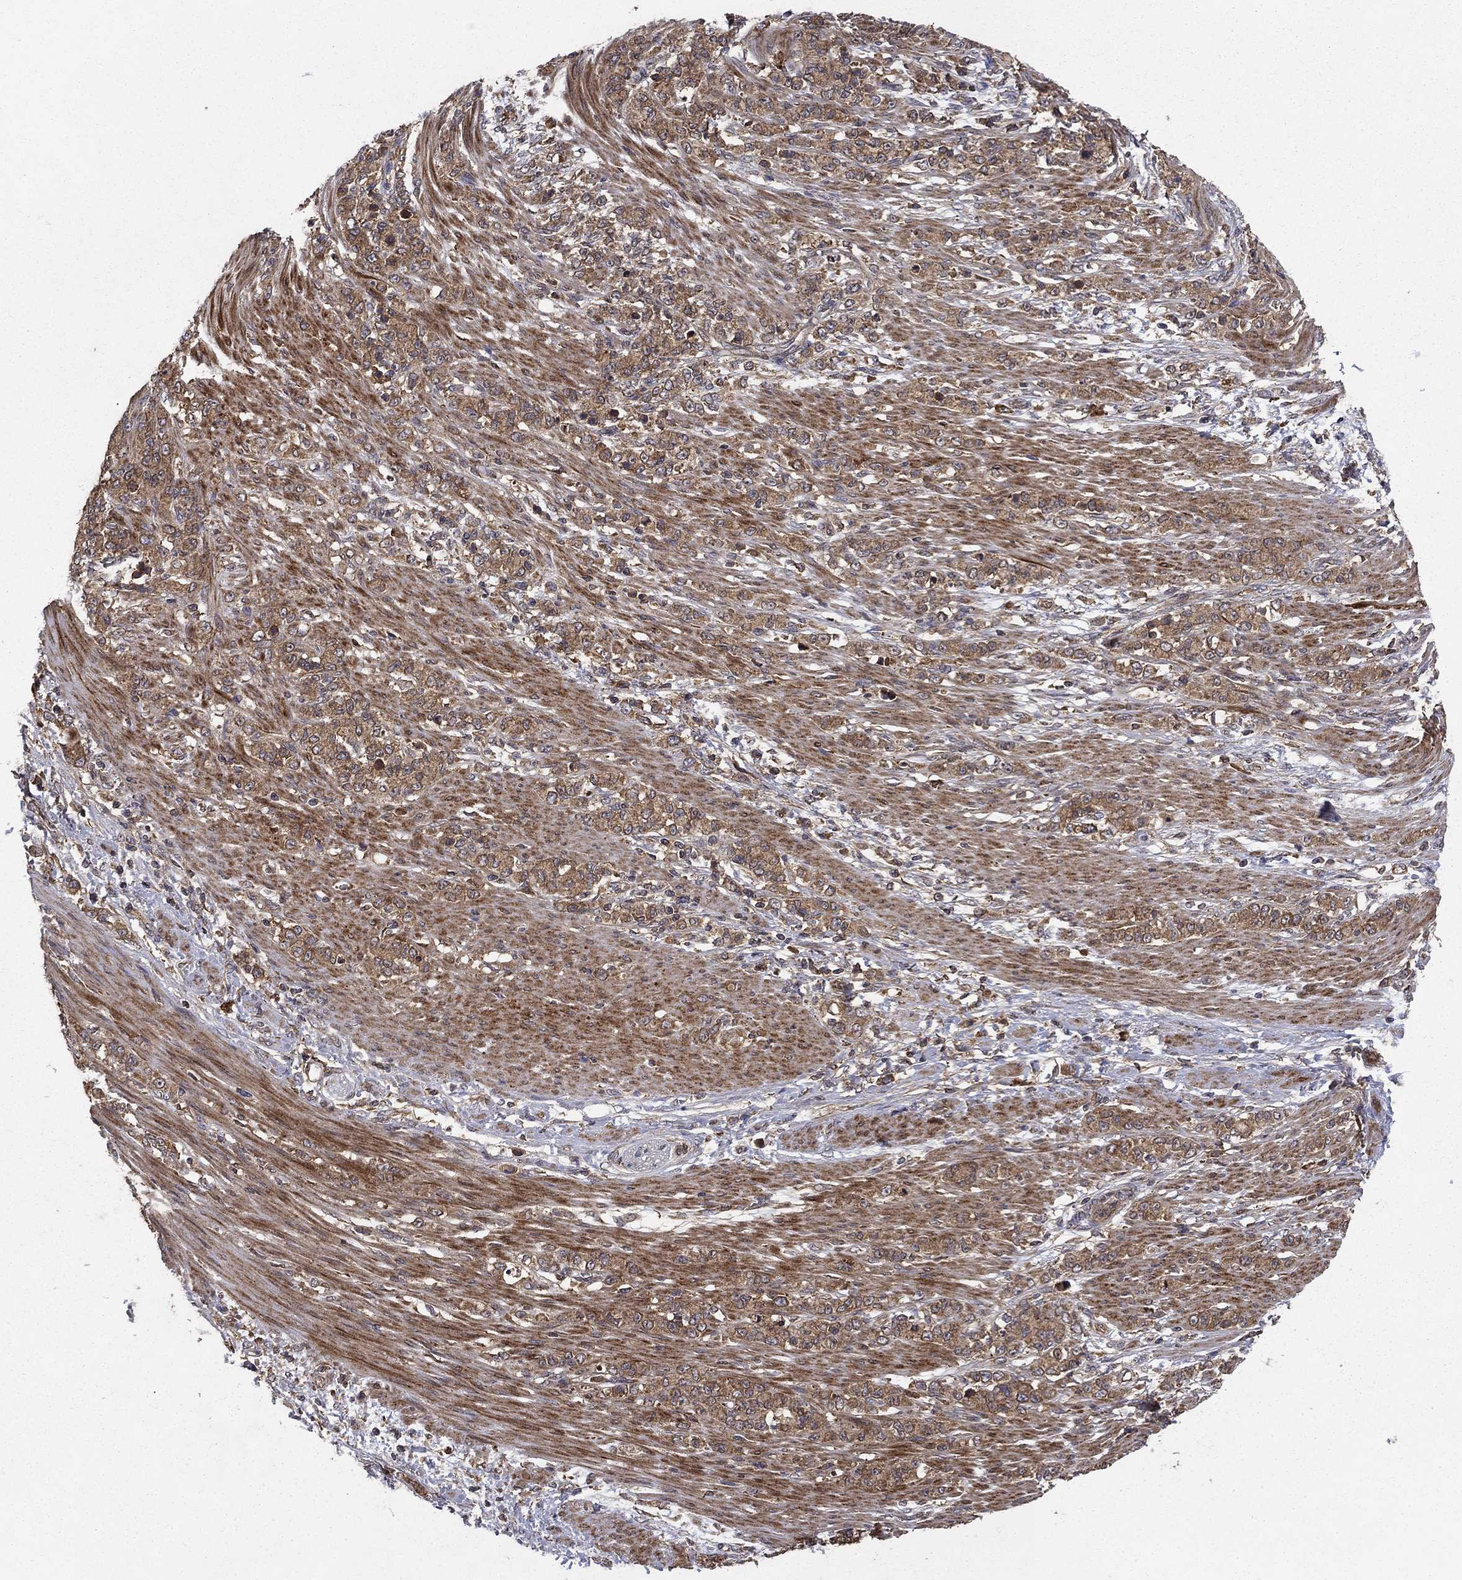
{"staining": {"intensity": "moderate", "quantity": ">75%", "location": "cytoplasmic/membranous"}, "tissue": "stomach cancer", "cell_type": "Tumor cells", "image_type": "cancer", "snomed": [{"axis": "morphology", "description": "Normal tissue, NOS"}, {"axis": "morphology", "description": "Adenocarcinoma, NOS"}, {"axis": "topography", "description": "Stomach"}], "caption": "This is a photomicrograph of IHC staining of adenocarcinoma (stomach), which shows moderate positivity in the cytoplasmic/membranous of tumor cells.", "gene": "BABAM2", "patient": {"sex": "female", "age": 79}}